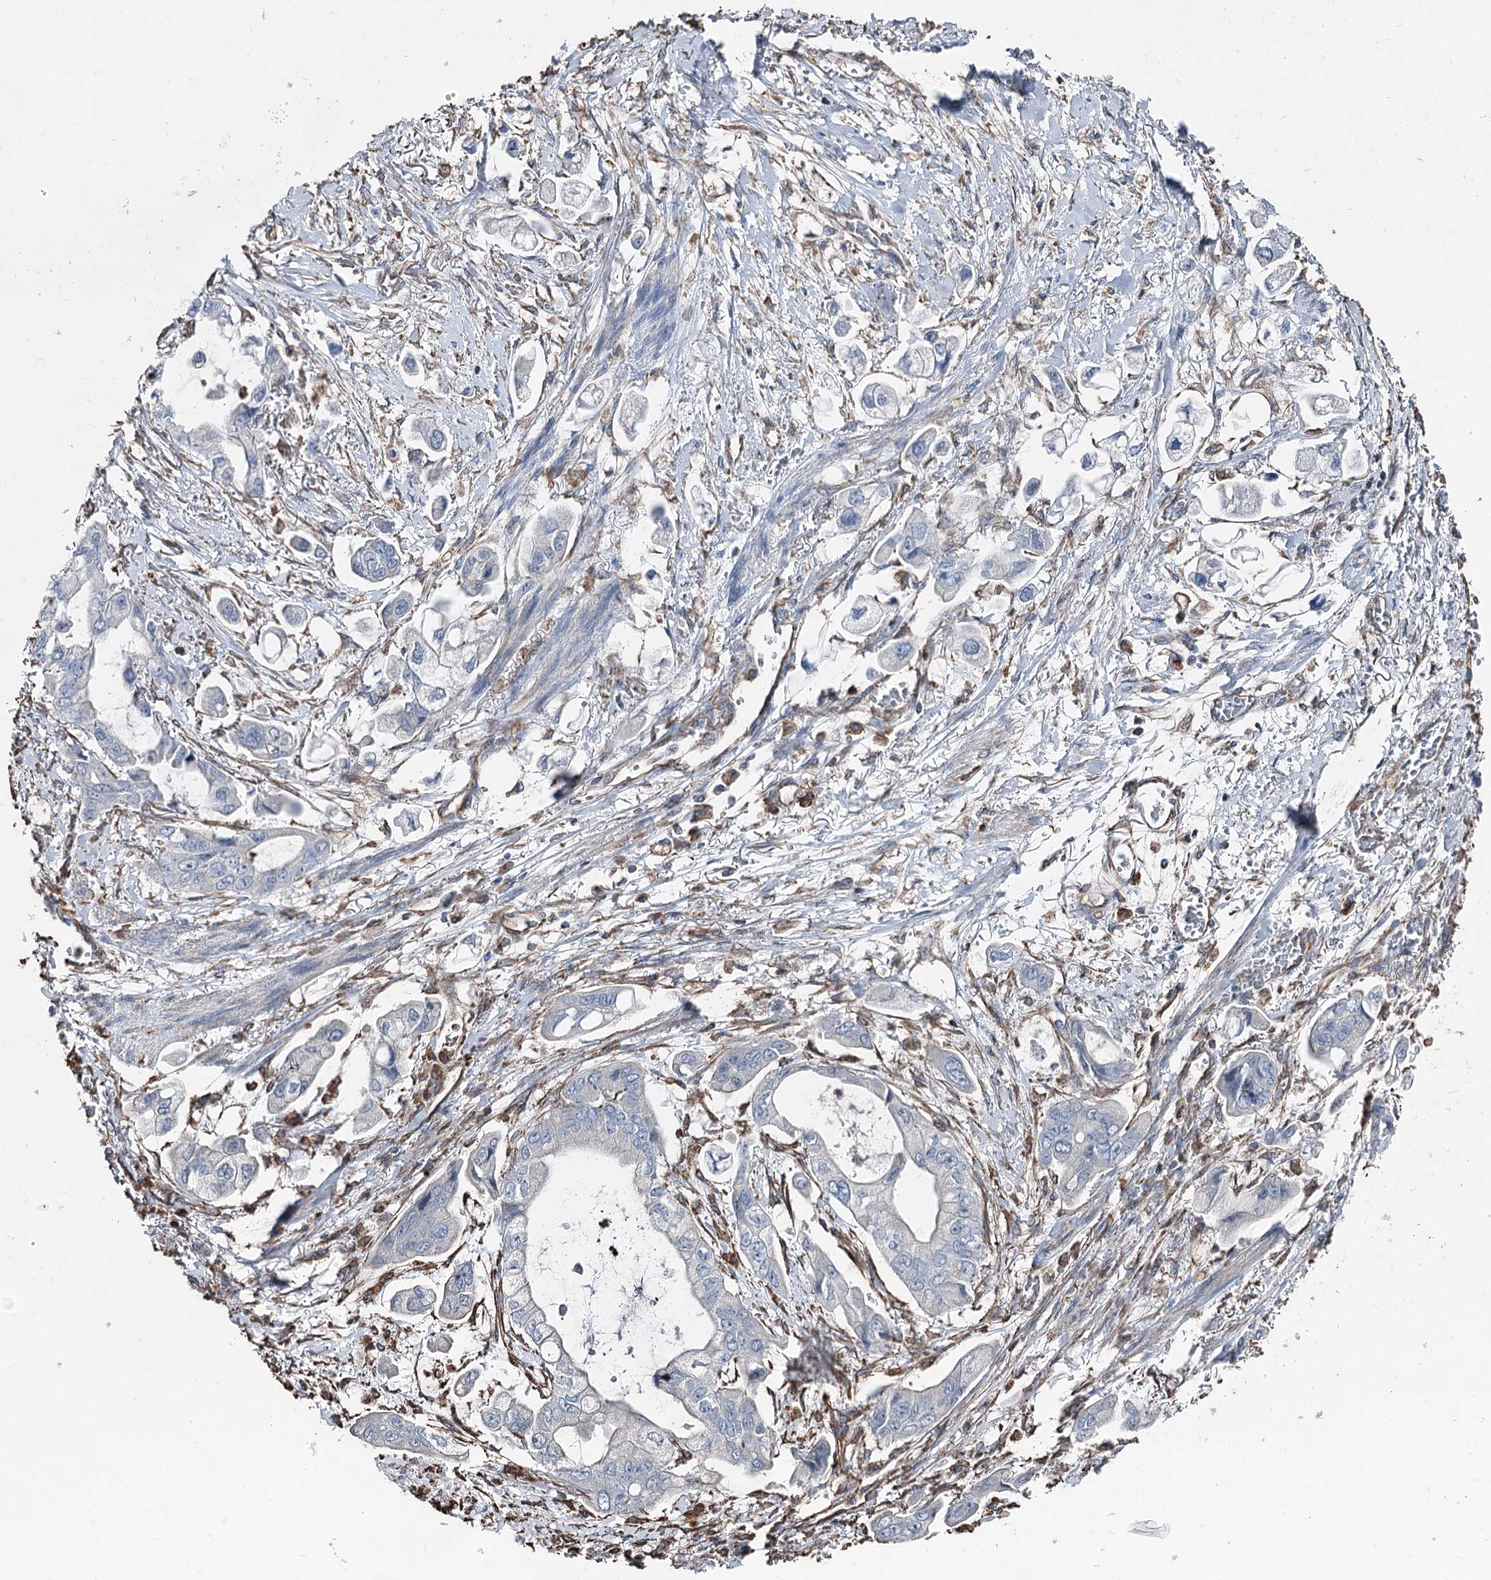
{"staining": {"intensity": "negative", "quantity": "none", "location": "none"}, "tissue": "stomach cancer", "cell_type": "Tumor cells", "image_type": "cancer", "snomed": [{"axis": "morphology", "description": "Adenocarcinoma, NOS"}, {"axis": "topography", "description": "Stomach"}], "caption": "Immunohistochemical staining of stomach cancer exhibits no significant positivity in tumor cells.", "gene": "CLEC4M", "patient": {"sex": "male", "age": 62}}